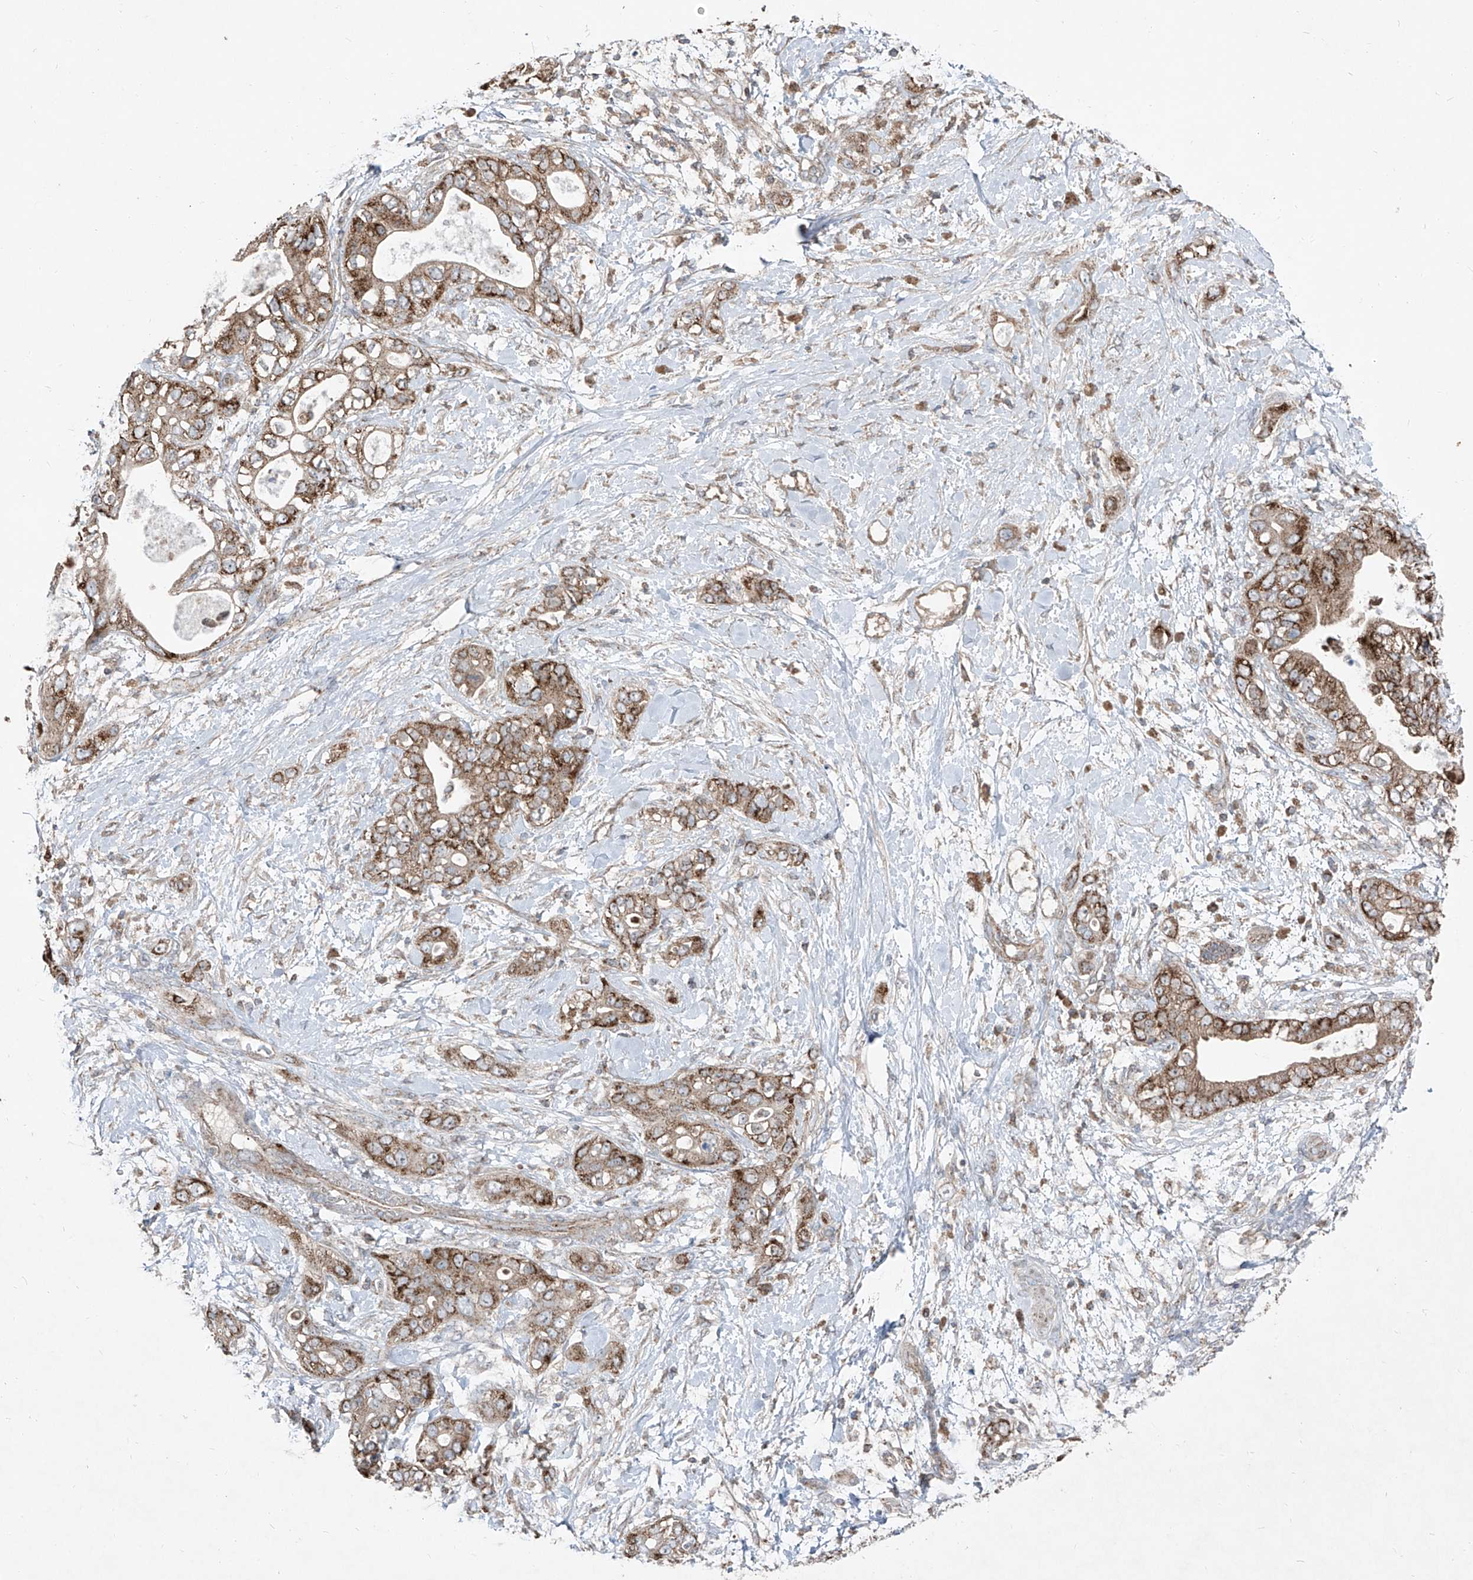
{"staining": {"intensity": "strong", "quantity": ">75%", "location": "cytoplasmic/membranous"}, "tissue": "pancreatic cancer", "cell_type": "Tumor cells", "image_type": "cancer", "snomed": [{"axis": "morphology", "description": "Adenocarcinoma, NOS"}, {"axis": "topography", "description": "Pancreas"}], "caption": "Pancreatic cancer stained with immunohistochemistry (IHC) exhibits strong cytoplasmic/membranous expression in approximately >75% of tumor cells.", "gene": "ABCD3", "patient": {"sex": "female", "age": 78}}